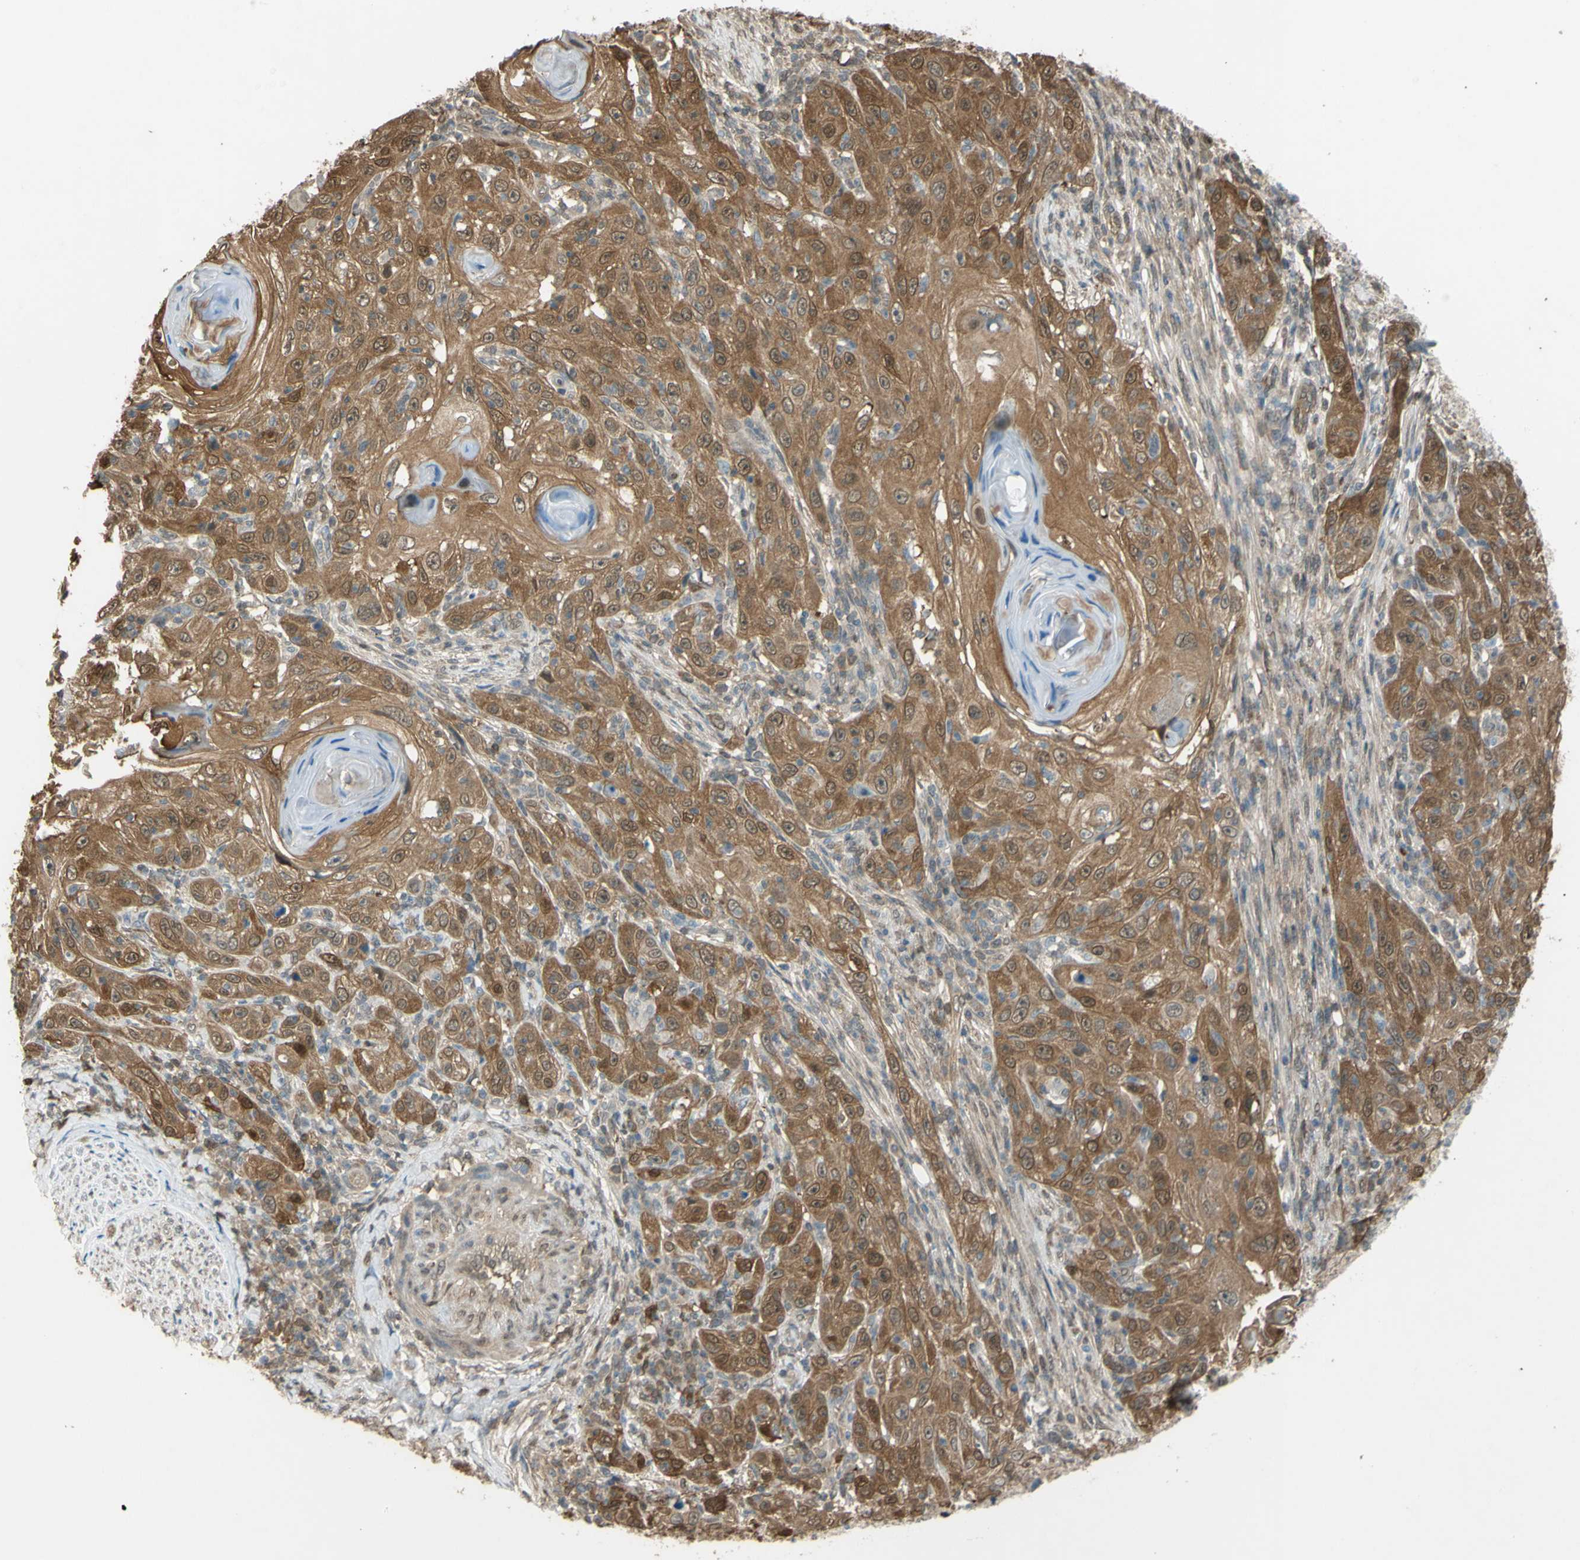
{"staining": {"intensity": "moderate", "quantity": ">75%", "location": "cytoplasmic/membranous"}, "tissue": "skin cancer", "cell_type": "Tumor cells", "image_type": "cancer", "snomed": [{"axis": "morphology", "description": "Squamous cell carcinoma, NOS"}, {"axis": "topography", "description": "Skin"}], "caption": "A brown stain highlights moderate cytoplasmic/membranous positivity of a protein in human skin squamous cell carcinoma tumor cells.", "gene": "YWHAQ", "patient": {"sex": "female", "age": 88}}